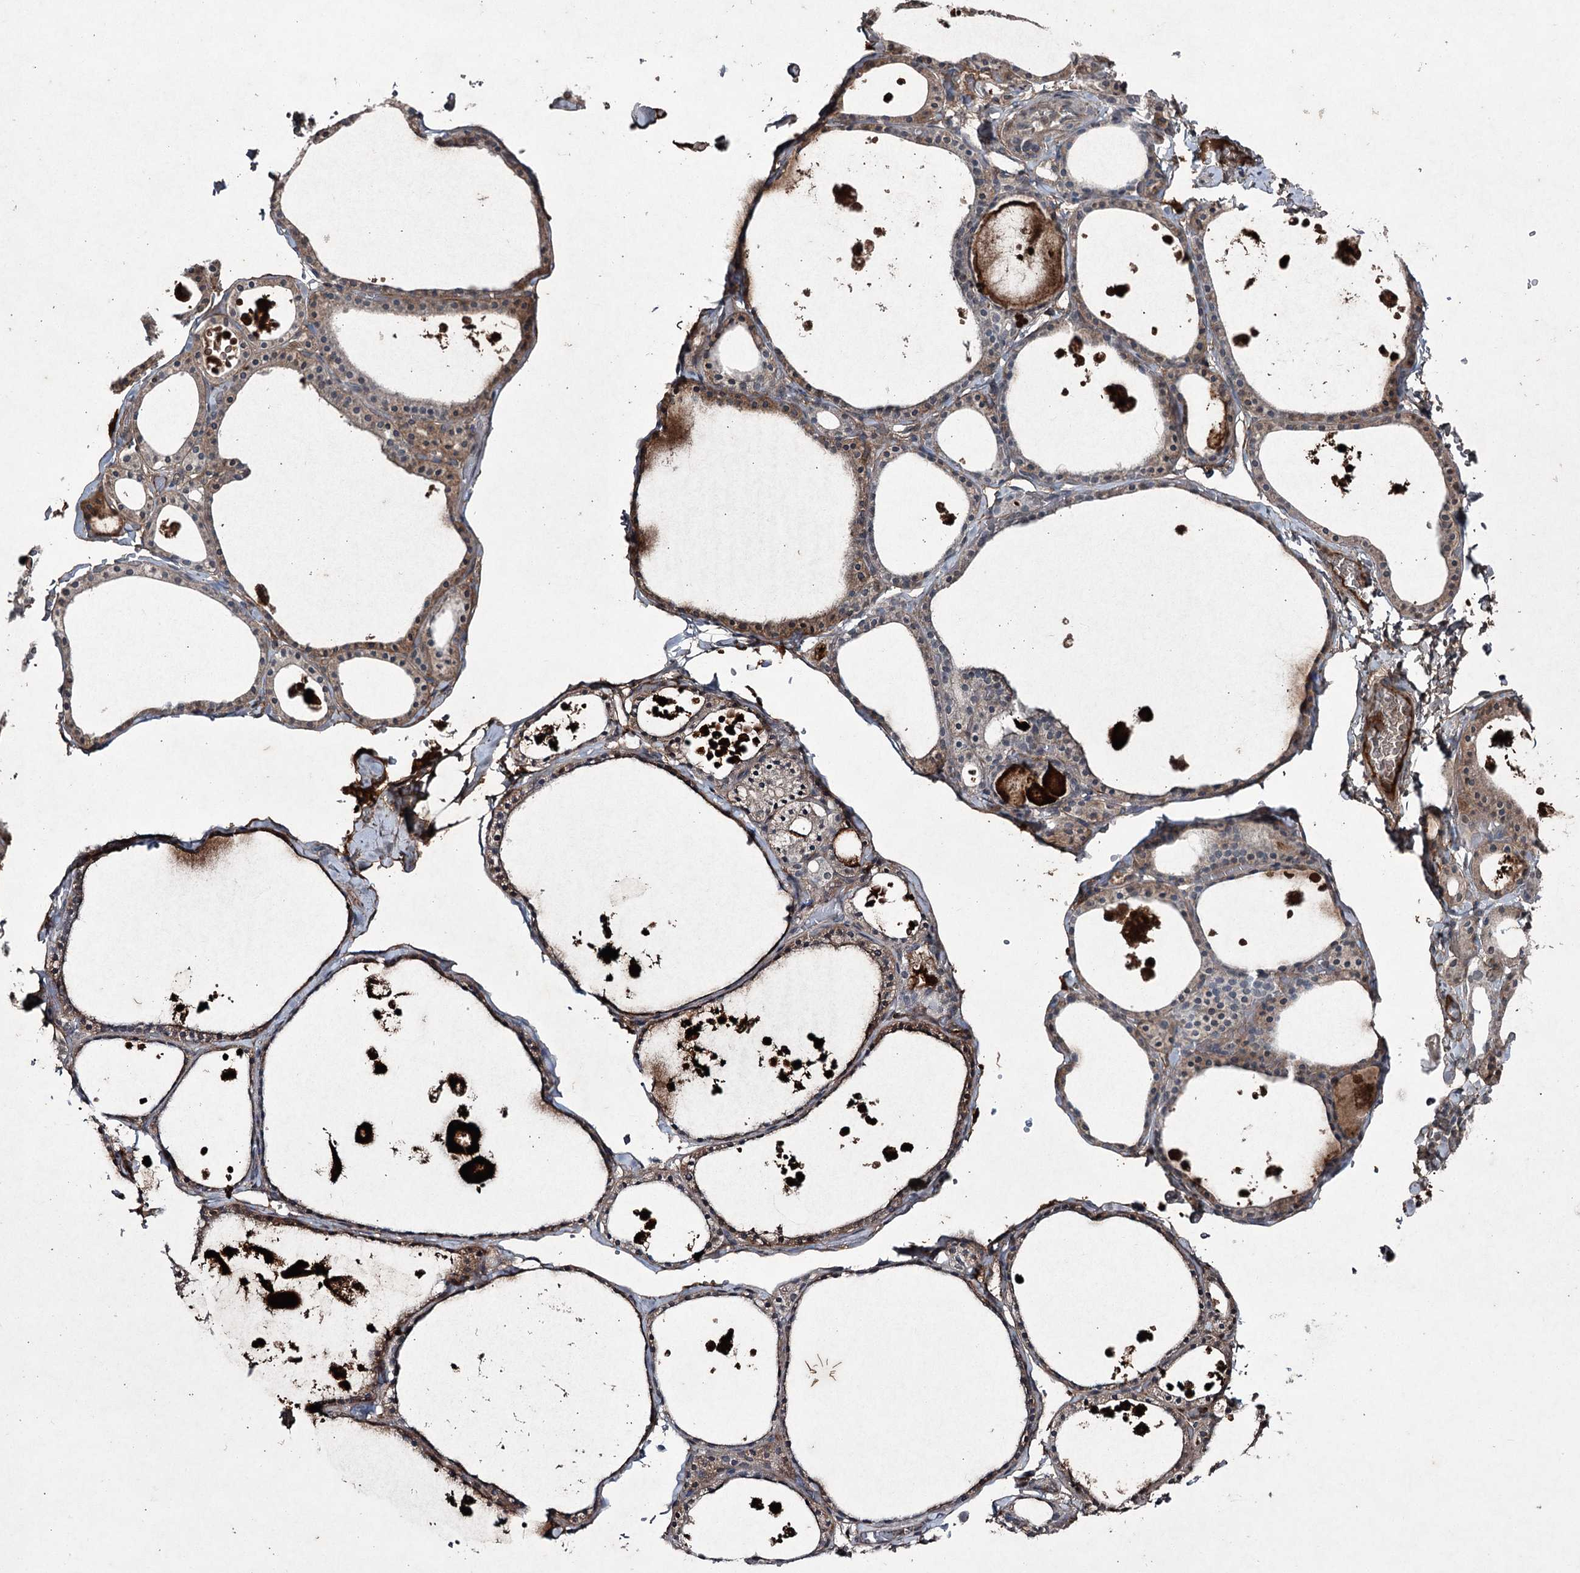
{"staining": {"intensity": "moderate", "quantity": "25%-75%", "location": "cytoplasmic/membranous"}, "tissue": "thyroid gland", "cell_type": "Glandular cells", "image_type": "normal", "snomed": [{"axis": "morphology", "description": "Normal tissue, NOS"}, {"axis": "topography", "description": "Thyroid gland"}], "caption": "Immunohistochemistry staining of unremarkable thyroid gland, which shows medium levels of moderate cytoplasmic/membranous positivity in approximately 25%-75% of glandular cells indicating moderate cytoplasmic/membranous protein staining. The staining was performed using DAB (brown) for protein detection and nuclei were counterstained in hematoxylin (blue).", "gene": "PGLYRP2", "patient": {"sex": "male", "age": 56}}